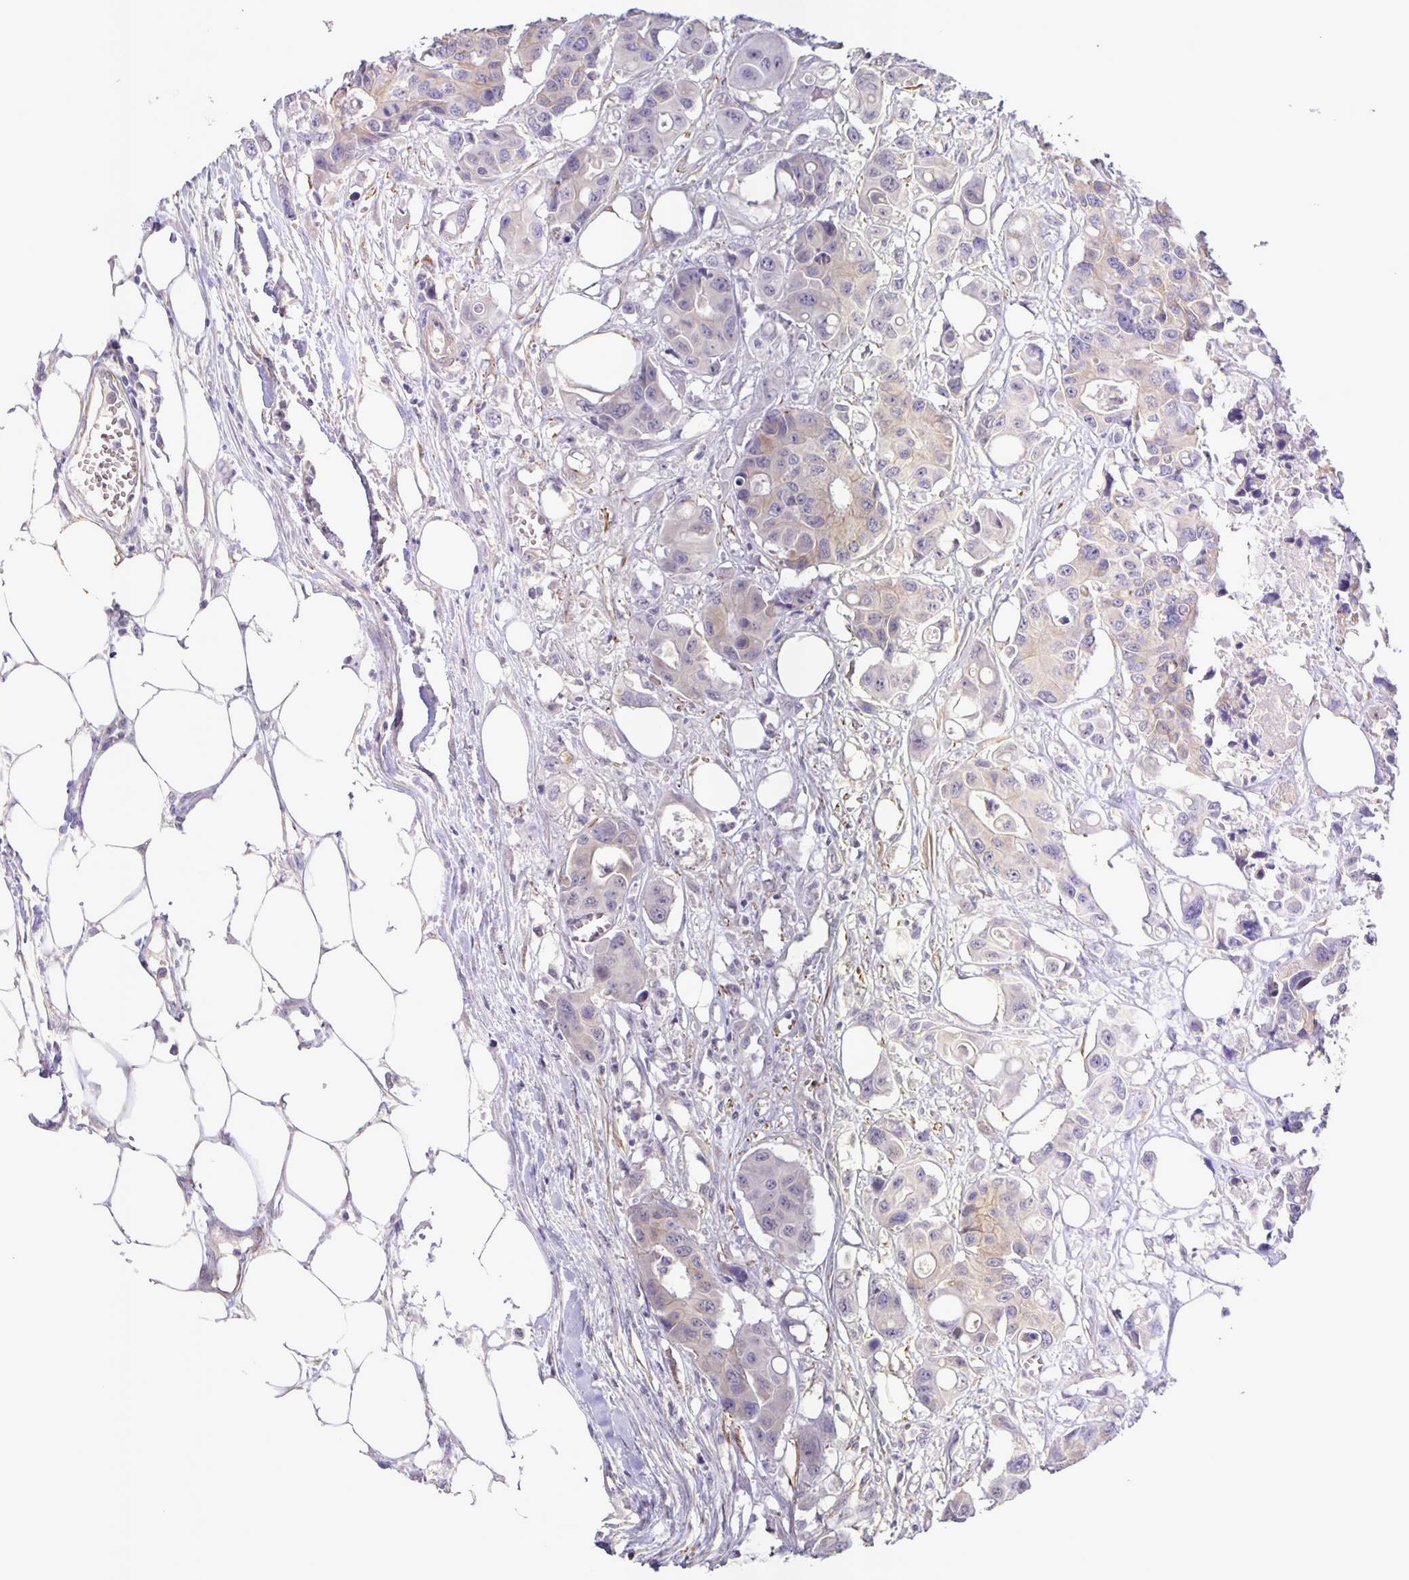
{"staining": {"intensity": "negative", "quantity": "none", "location": "none"}, "tissue": "colorectal cancer", "cell_type": "Tumor cells", "image_type": "cancer", "snomed": [{"axis": "morphology", "description": "Adenocarcinoma, NOS"}, {"axis": "topography", "description": "Colon"}], "caption": "High magnification brightfield microscopy of colorectal adenocarcinoma stained with DAB (brown) and counterstained with hematoxylin (blue): tumor cells show no significant staining.", "gene": "SRCIN1", "patient": {"sex": "male", "age": 77}}